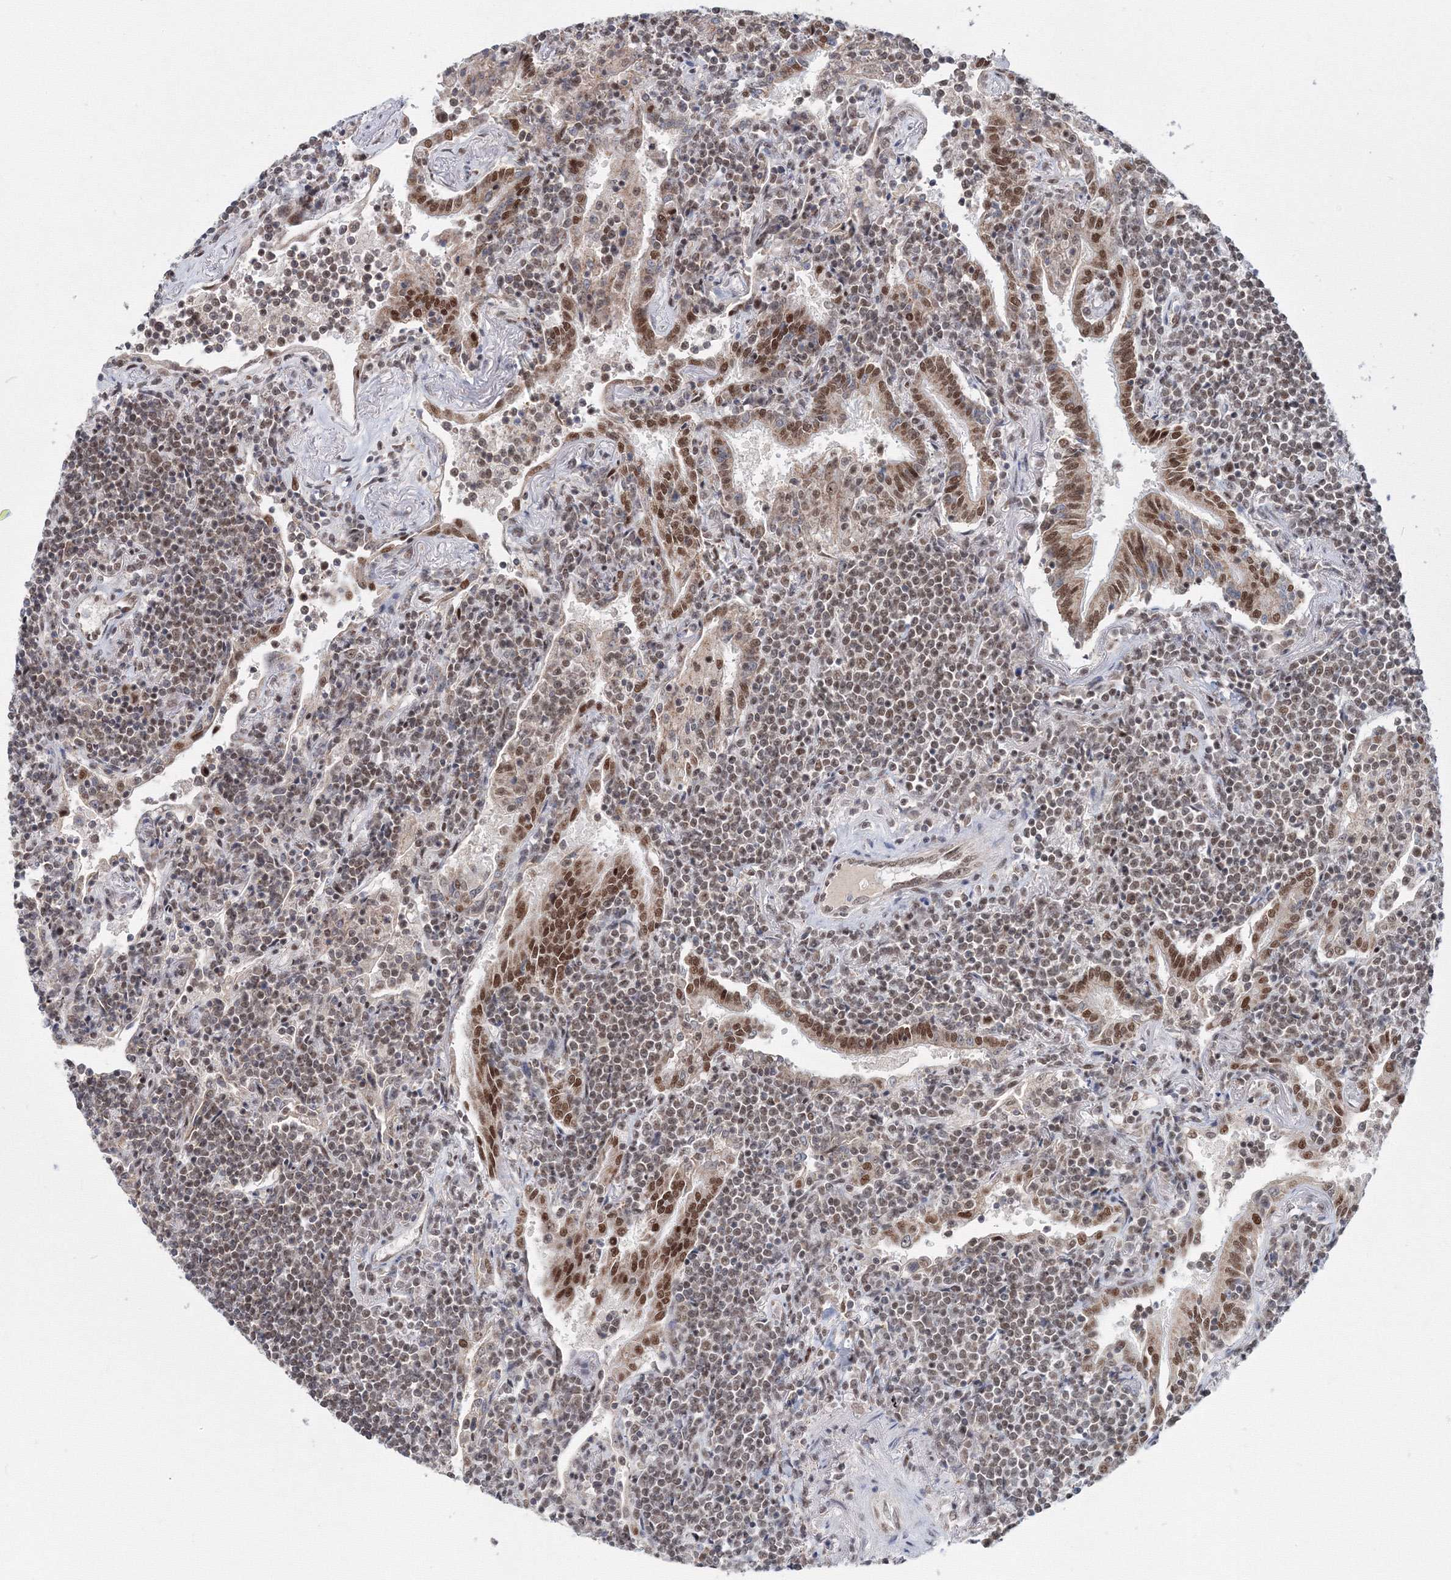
{"staining": {"intensity": "weak", "quantity": "25%-75%", "location": "nuclear"}, "tissue": "lymphoma", "cell_type": "Tumor cells", "image_type": "cancer", "snomed": [{"axis": "morphology", "description": "Malignant lymphoma, non-Hodgkin's type, Low grade"}, {"axis": "topography", "description": "Lung"}], "caption": "Protein staining by immunohistochemistry demonstrates weak nuclear staining in about 25%-75% of tumor cells in lymphoma.", "gene": "SF3B6", "patient": {"sex": "female", "age": 71}}